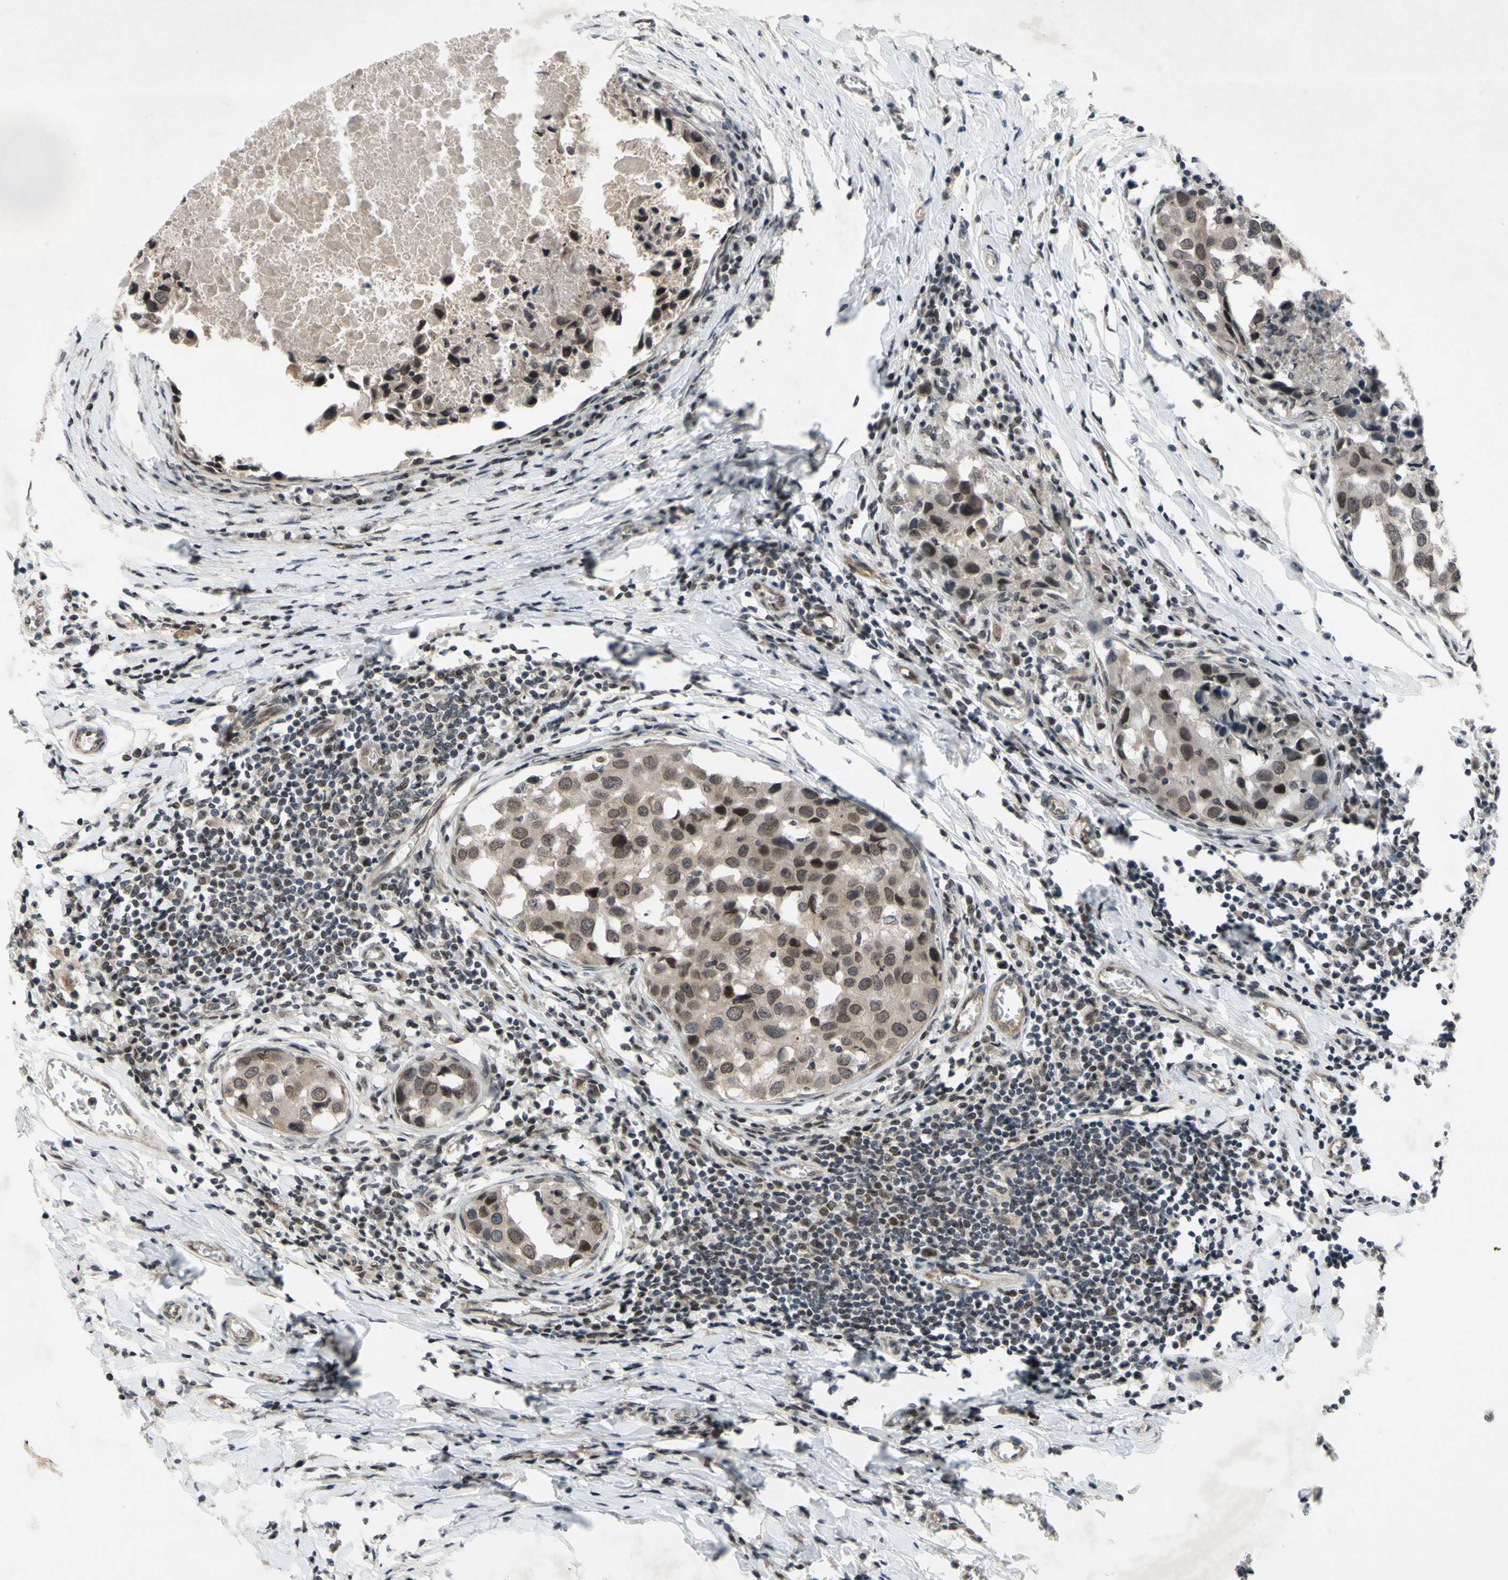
{"staining": {"intensity": "weak", "quantity": "25%-75%", "location": "cytoplasmic/membranous,nuclear"}, "tissue": "breast cancer", "cell_type": "Tumor cells", "image_type": "cancer", "snomed": [{"axis": "morphology", "description": "Duct carcinoma"}, {"axis": "topography", "description": "Breast"}], "caption": "Intraductal carcinoma (breast) stained with immunohistochemistry (IHC) reveals weak cytoplasmic/membranous and nuclear positivity in about 25%-75% of tumor cells.", "gene": "XPO1", "patient": {"sex": "female", "age": 27}}